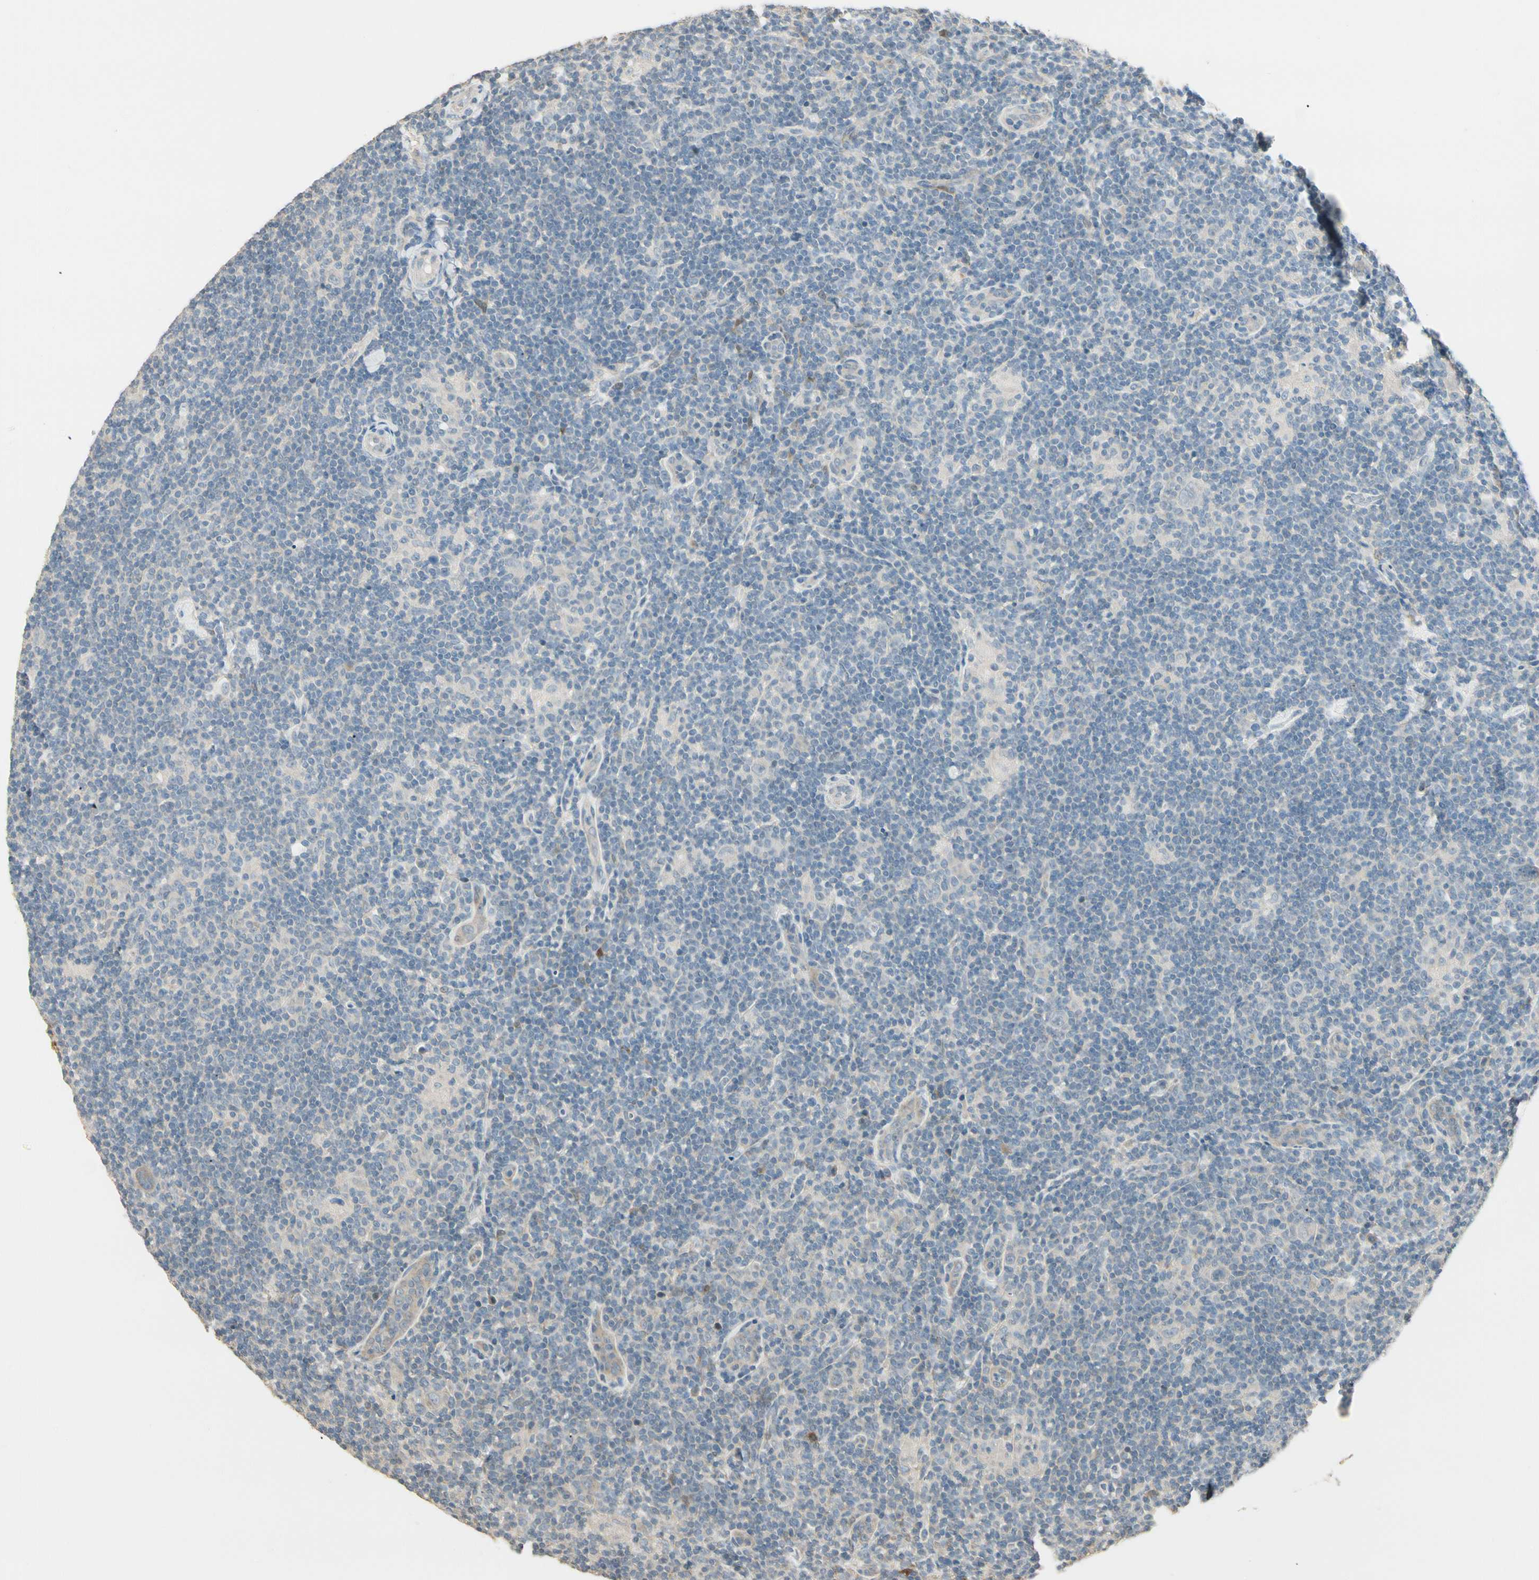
{"staining": {"intensity": "negative", "quantity": "none", "location": "none"}, "tissue": "lymphoma", "cell_type": "Tumor cells", "image_type": "cancer", "snomed": [{"axis": "morphology", "description": "Hodgkin's disease, NOS"}, {"axis": "topography", "description": "Lymph node"}], "caption": "An image of human Hodgkin's disease is negative for staining in tumor cells.", "gene": "GNE", "patient": {"sex": "female", "age": 57}}